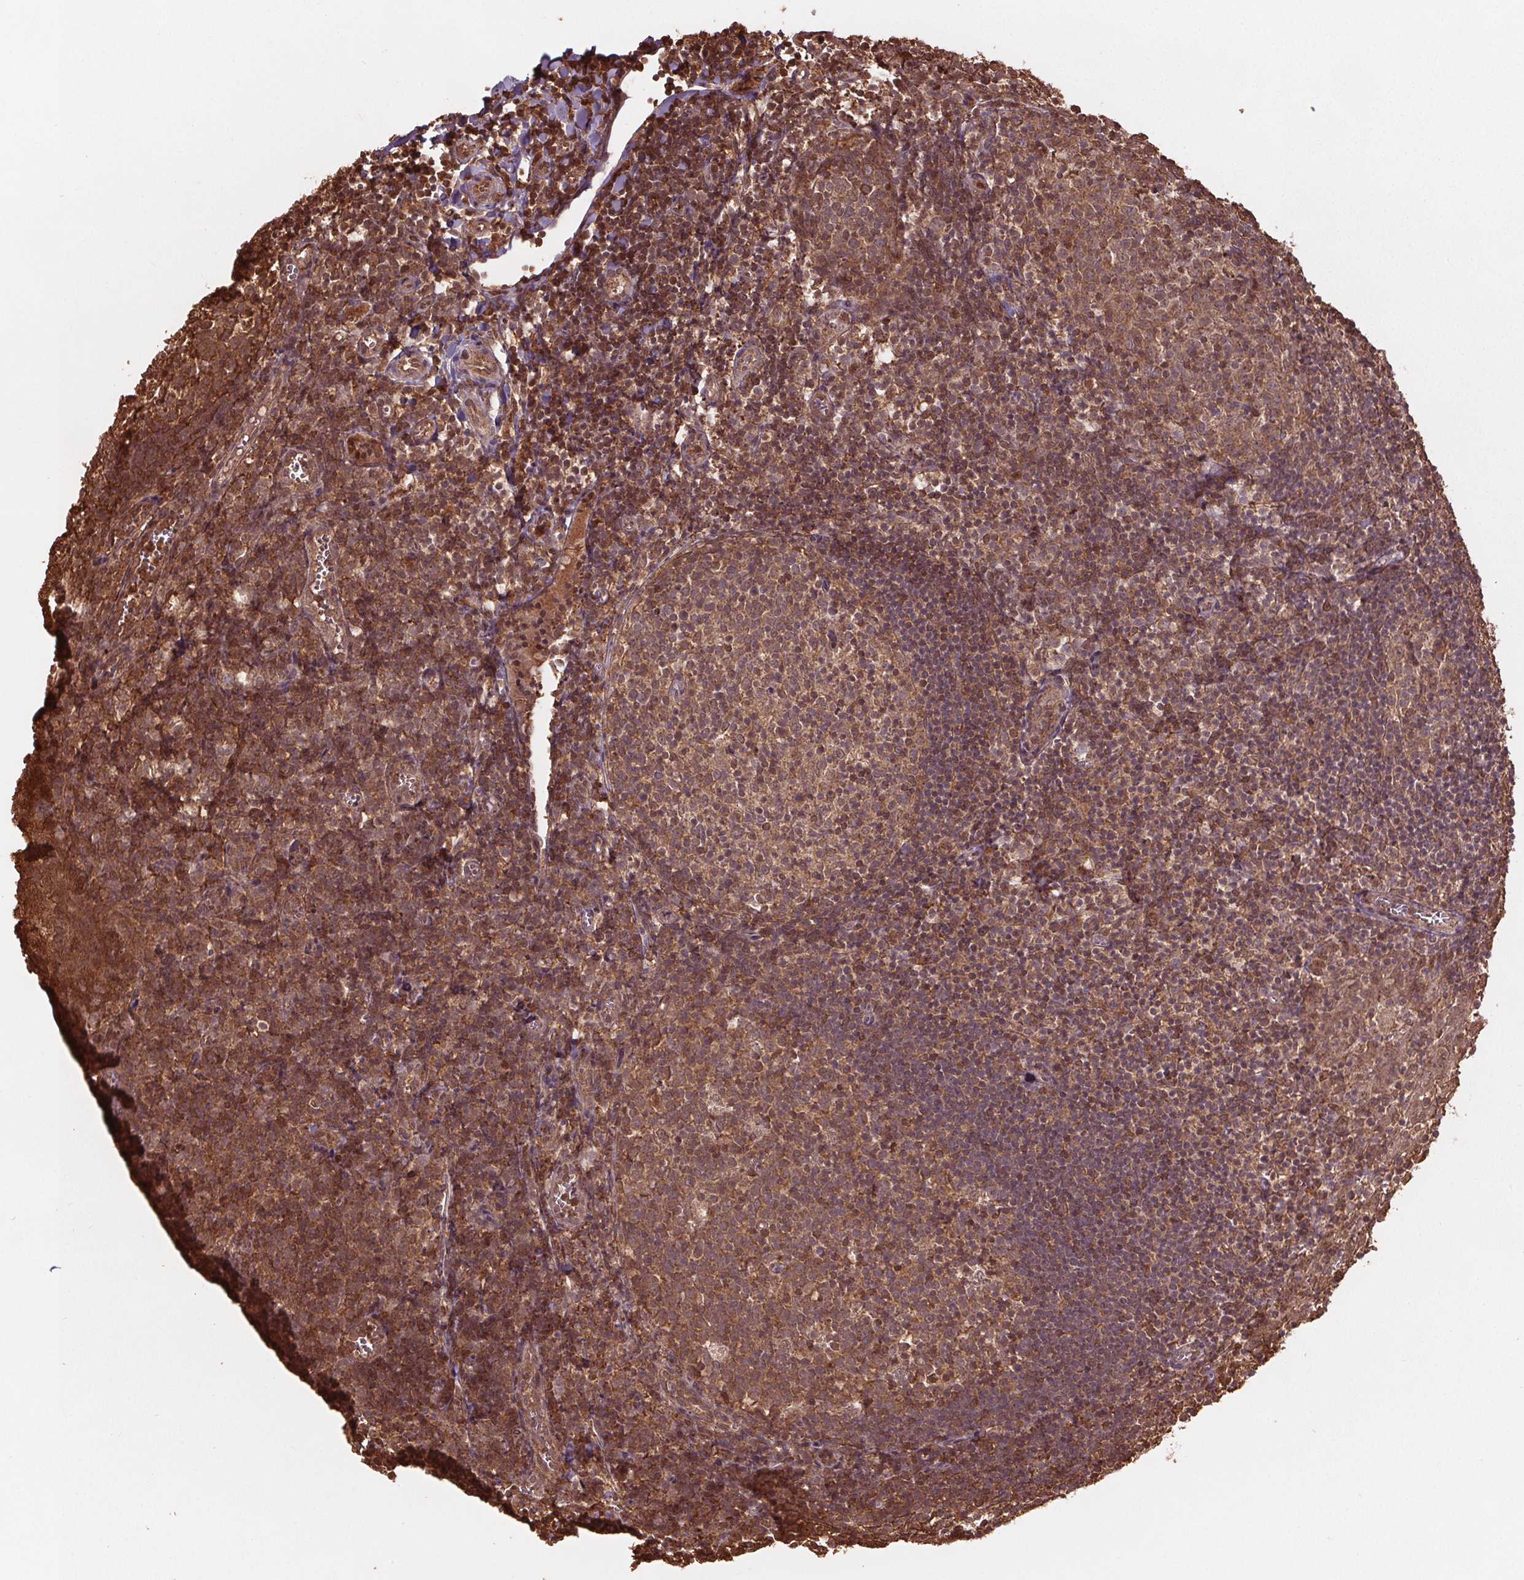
{"staining": {"intensity": "moderate", "quantity": ">75%", "location": "cytoplasmic/membranous,nuclear"}, "tissue": "lymph node", "cell_type": "Germinal center cells", "image_type": "normal", "snomed": [{"axis": "morphology", "description": "Normal tissue, NOS"}, {"axis": "topography", "description": "Lymph node"}], "caption": "Brown immunohistochemical staining in benign lymph node shows moderate cytoplasmic/membranous,nuclear positivity in approximately >75% of germinal center cells.", "gene": "ENO1", "patient": {"sex": "female", "age": 21}}